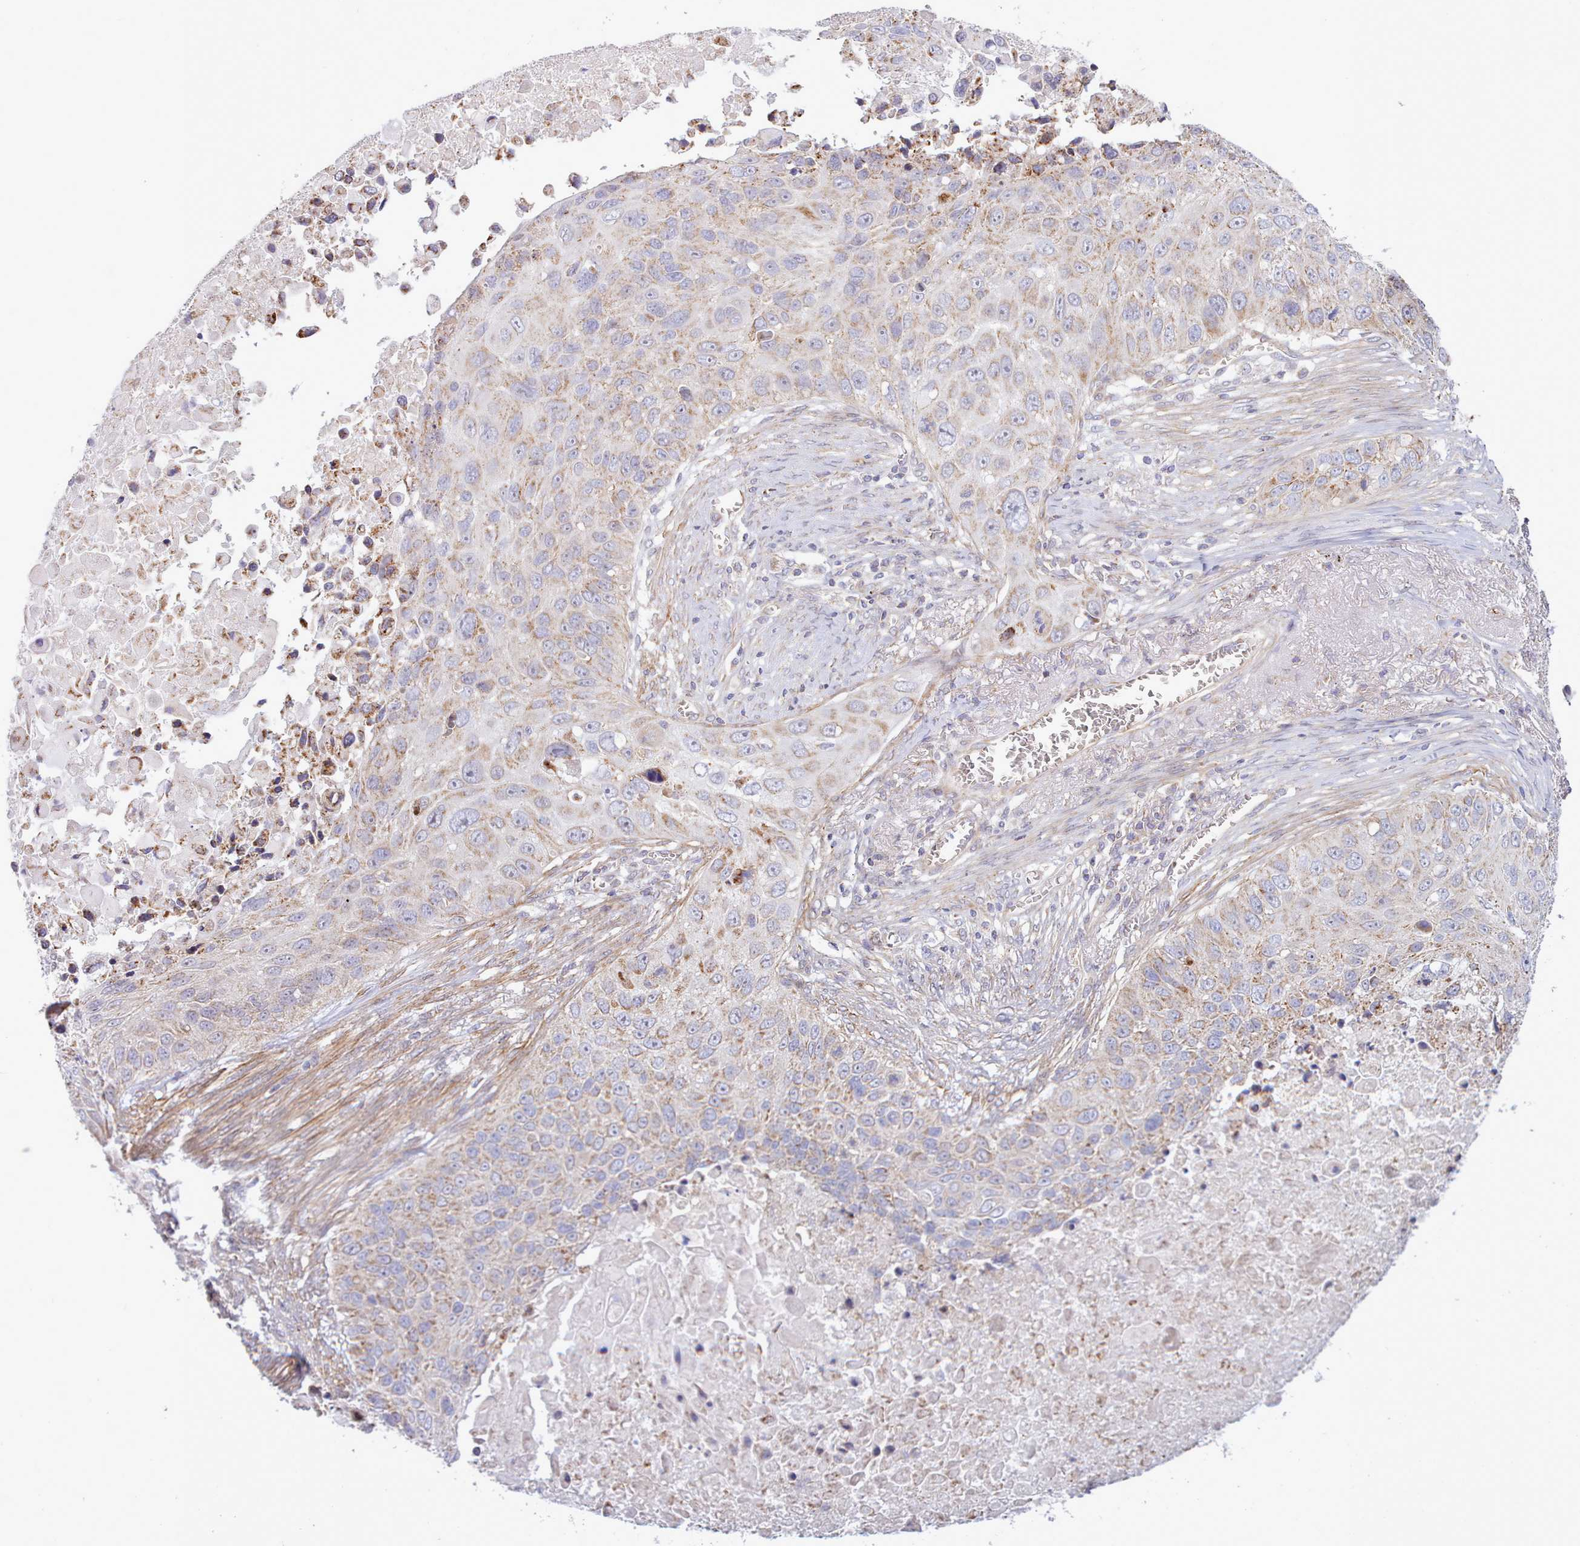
{"staining": {"intensity": "weak", "quantity": ">75%", "location": "cytoplasmic/membranous"}, "tissue": "lung cancer", "cell_type": "Tumor cells", "image_type": "cancer", "snomed": [{"axis": "morphology", "description": "Squamous cell carcinoma, NOS"}, {"axis": "topography", "description": "Lung"}], "caption": "A brown stain labels weak cytoplasmic/membranous positivity of a protein in lung cancer tumor cells.", "gene": "MRPL21", "patient": {"sex": "male", "age": 66}}